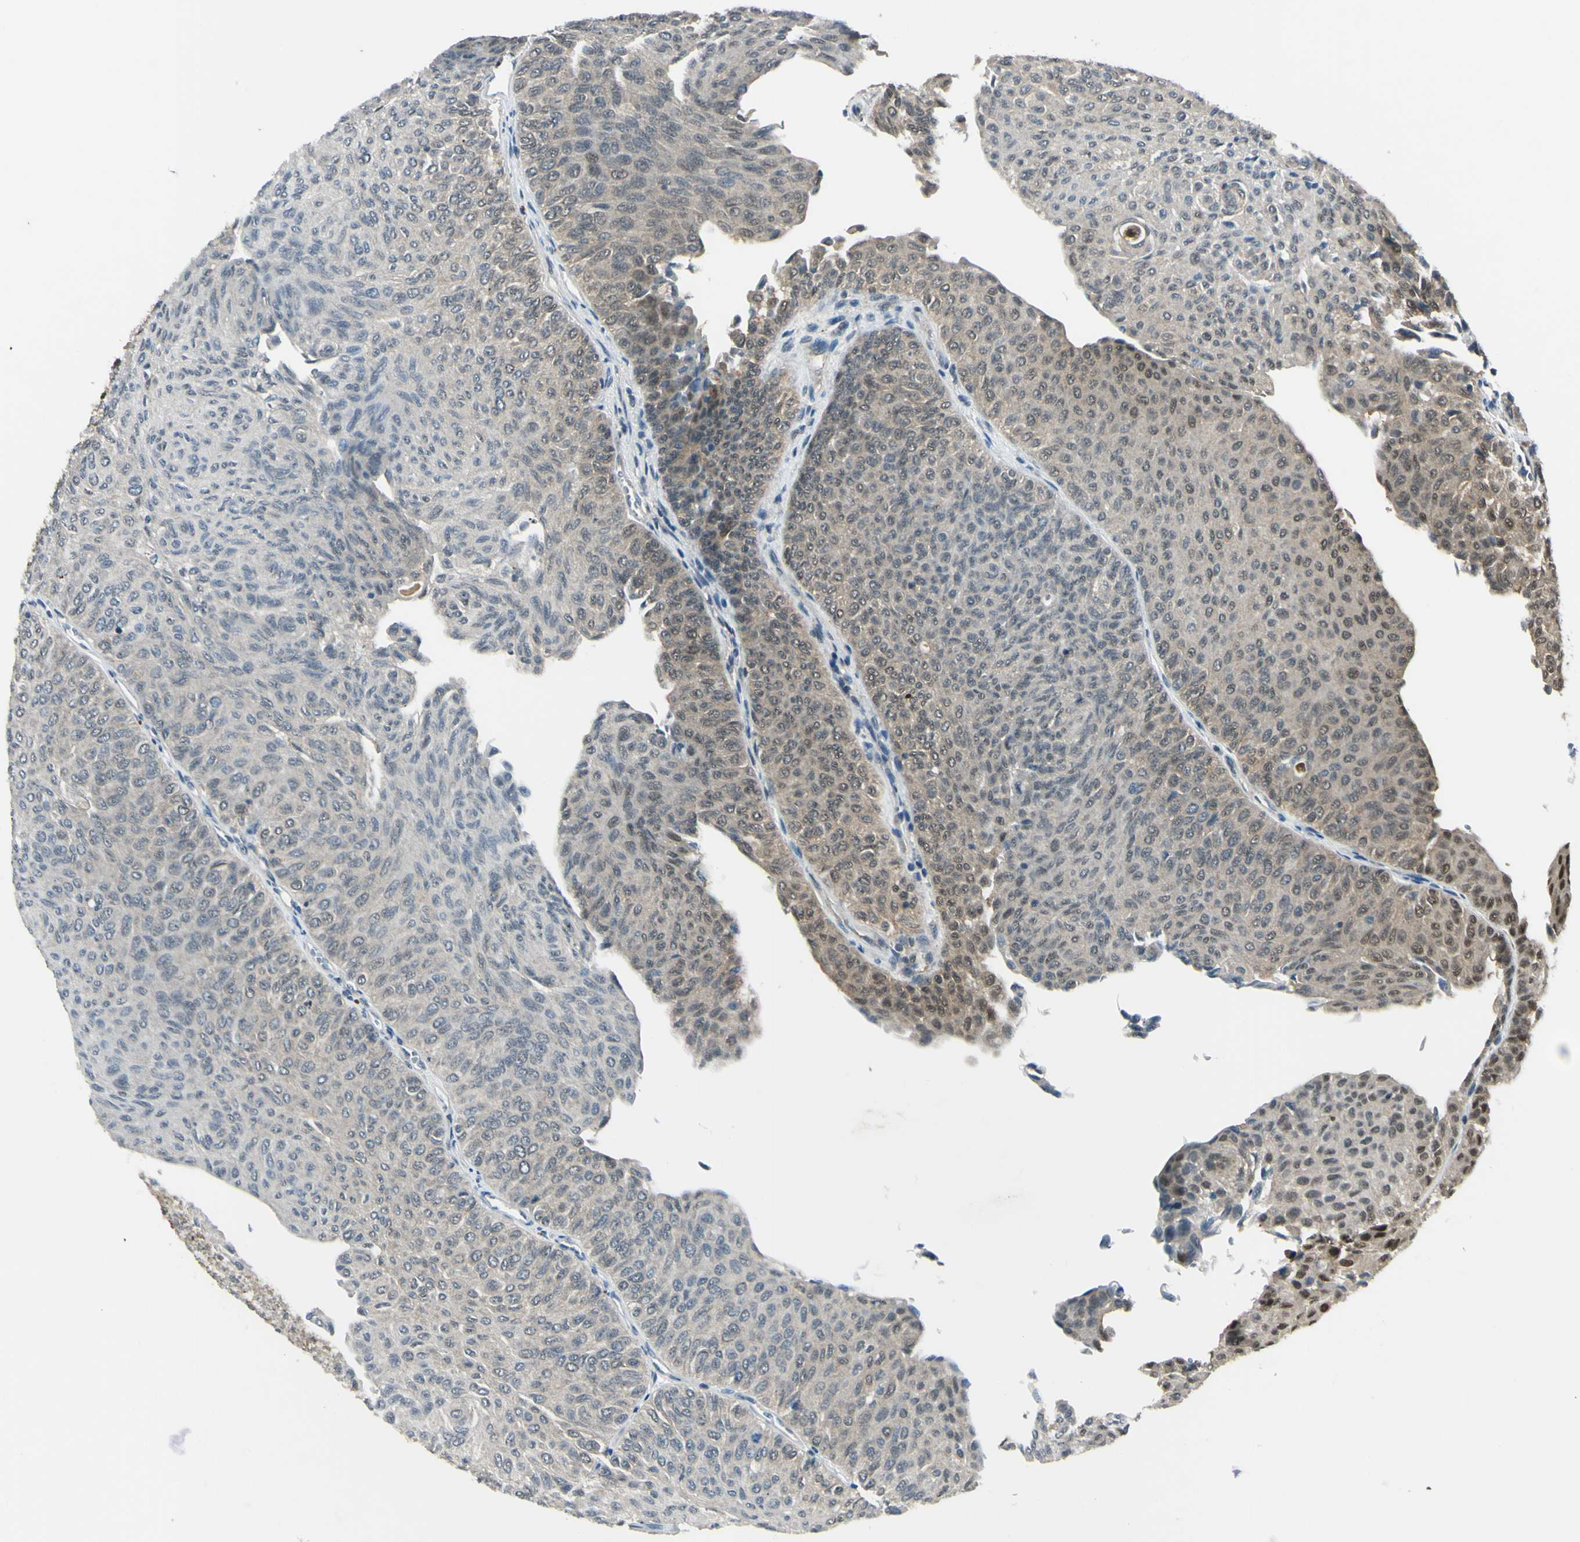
{"staining": {"intensity": "moderate", "quantity": "25%-75%", "location": "nuclear"}, "tissue": "urothelial cancer", "cell_type": "Tumor cells", "image_type": "cancer", "snomed": [{"axis": "morphology", "description": "Urothelial carcinoma, Low grade"}, {"axis": "topography", "description": "Urinary bladder"}], "caption": "Urothelial cancer was stained to show a protein in brown. There is medium levels of moderate nuclear expression in approximately 25%-75% of tumor cells. The protein is stained brown, and the nuclei are stained in blue (DAB IHC with brightfield microscopy, high magnification).", "gene": "PSMD5", "patient": {"sex": "male", "age": 78}}